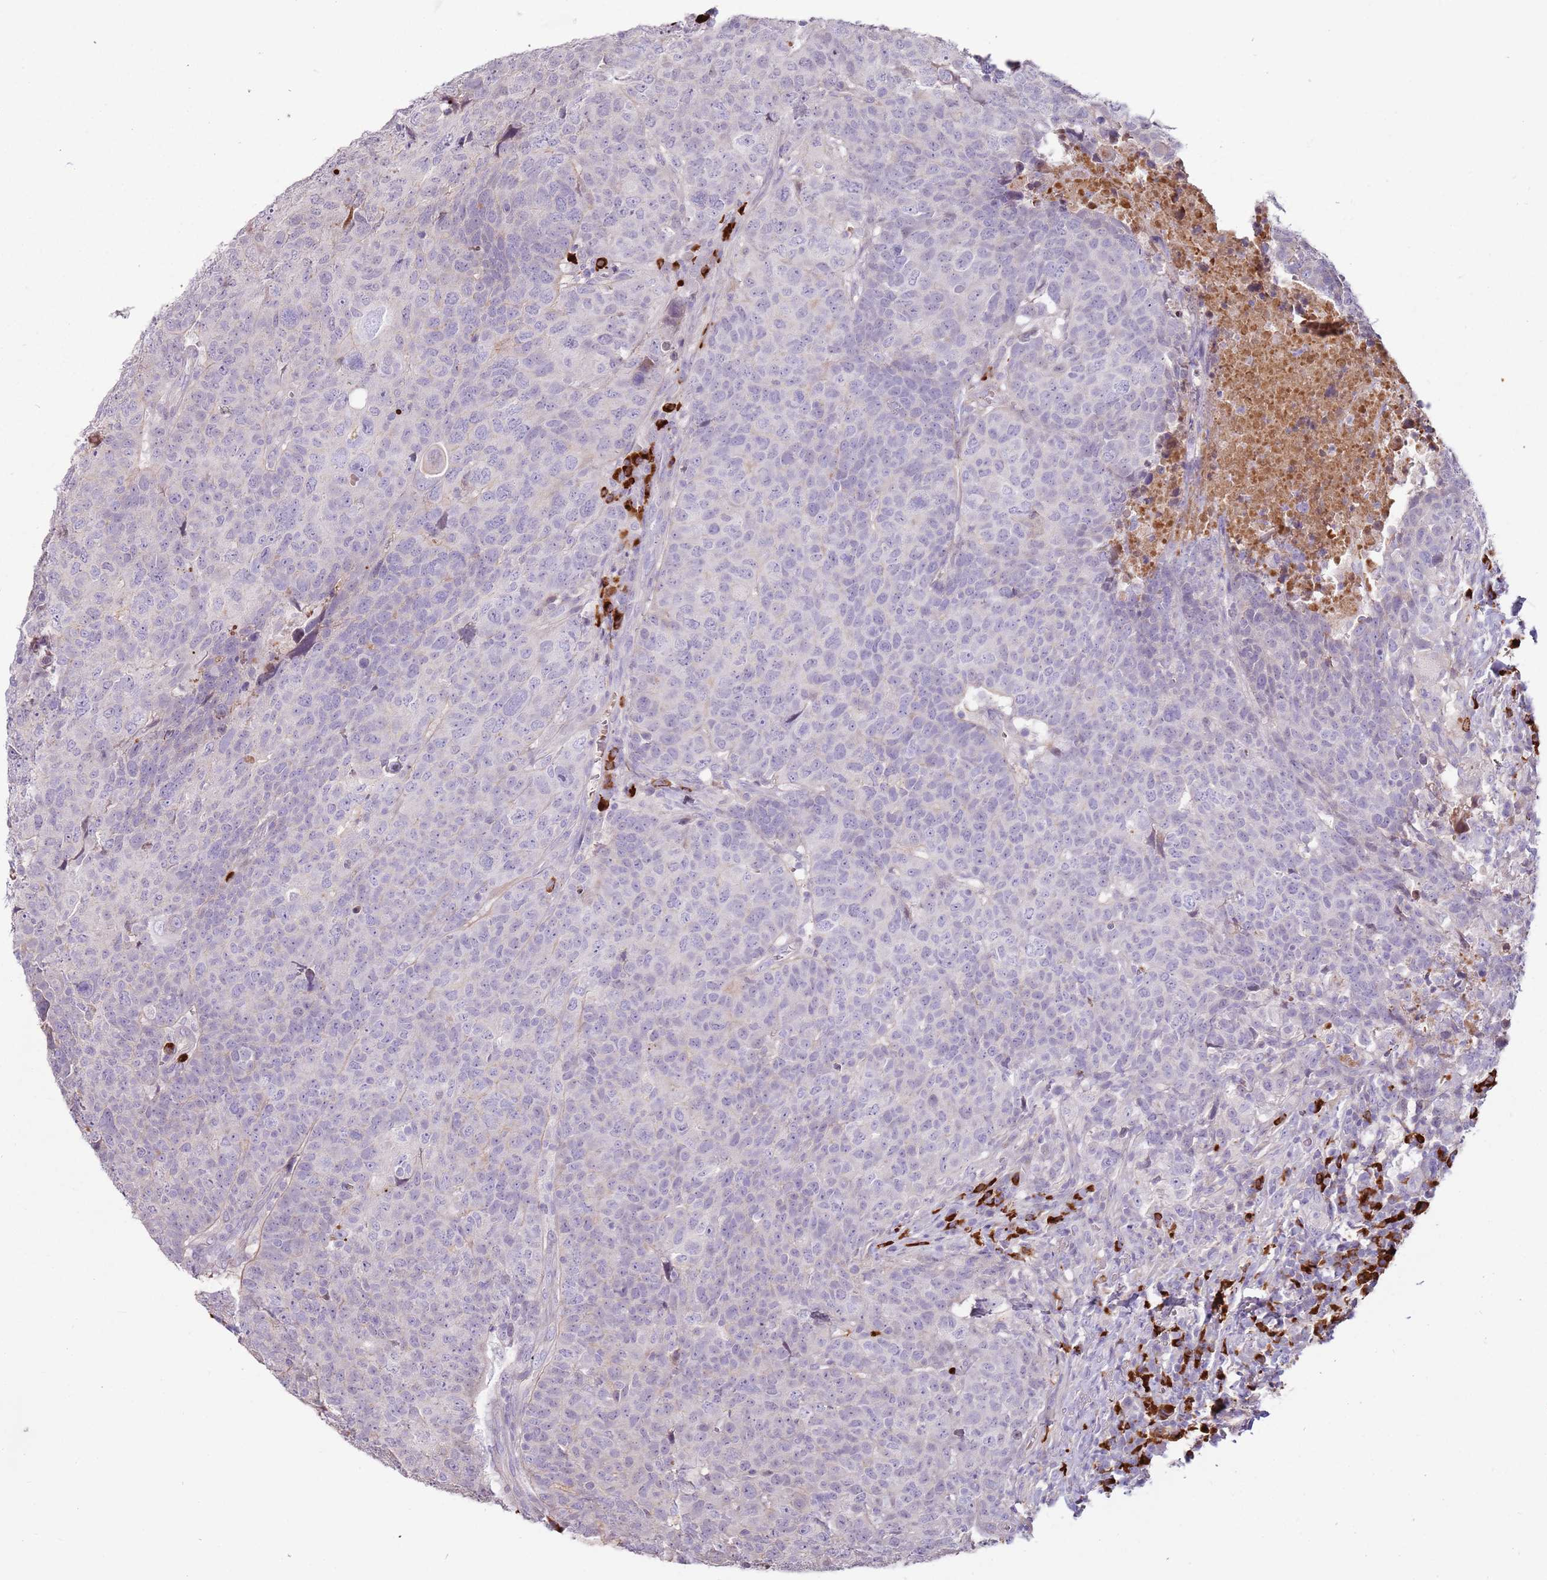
{"staining": {"intensity": "negative", "quantity": "none", "location": "none"}, "tissue": "head and neck cancer", "cell_type": "Tumor cells", "image_type": "cancer", "snomed": [{"axis": "morphology", "description": "Normal tissue, NOS"}, {"axis": "morphology", "description": "Squamous cell carcinoma, NOS"}, {"axis": "topography", "description": "Skeletal muscle"}, {"axis": "topography", "description": "Vascular tissue"}, {"axis": "topography", "description": "Peripheral nerve tissue"}, {"axis": "topography", "description": "Head-Neck"}], "caption": "Tumor cells are negative for brown protein staining in squamous cell carcinoma (head and neck). (Immunohistochemistry (ihc), brightfield microscopy, high magnification).", "gene": "MCUB", "patient": {"sex": "male", "age": 66}}